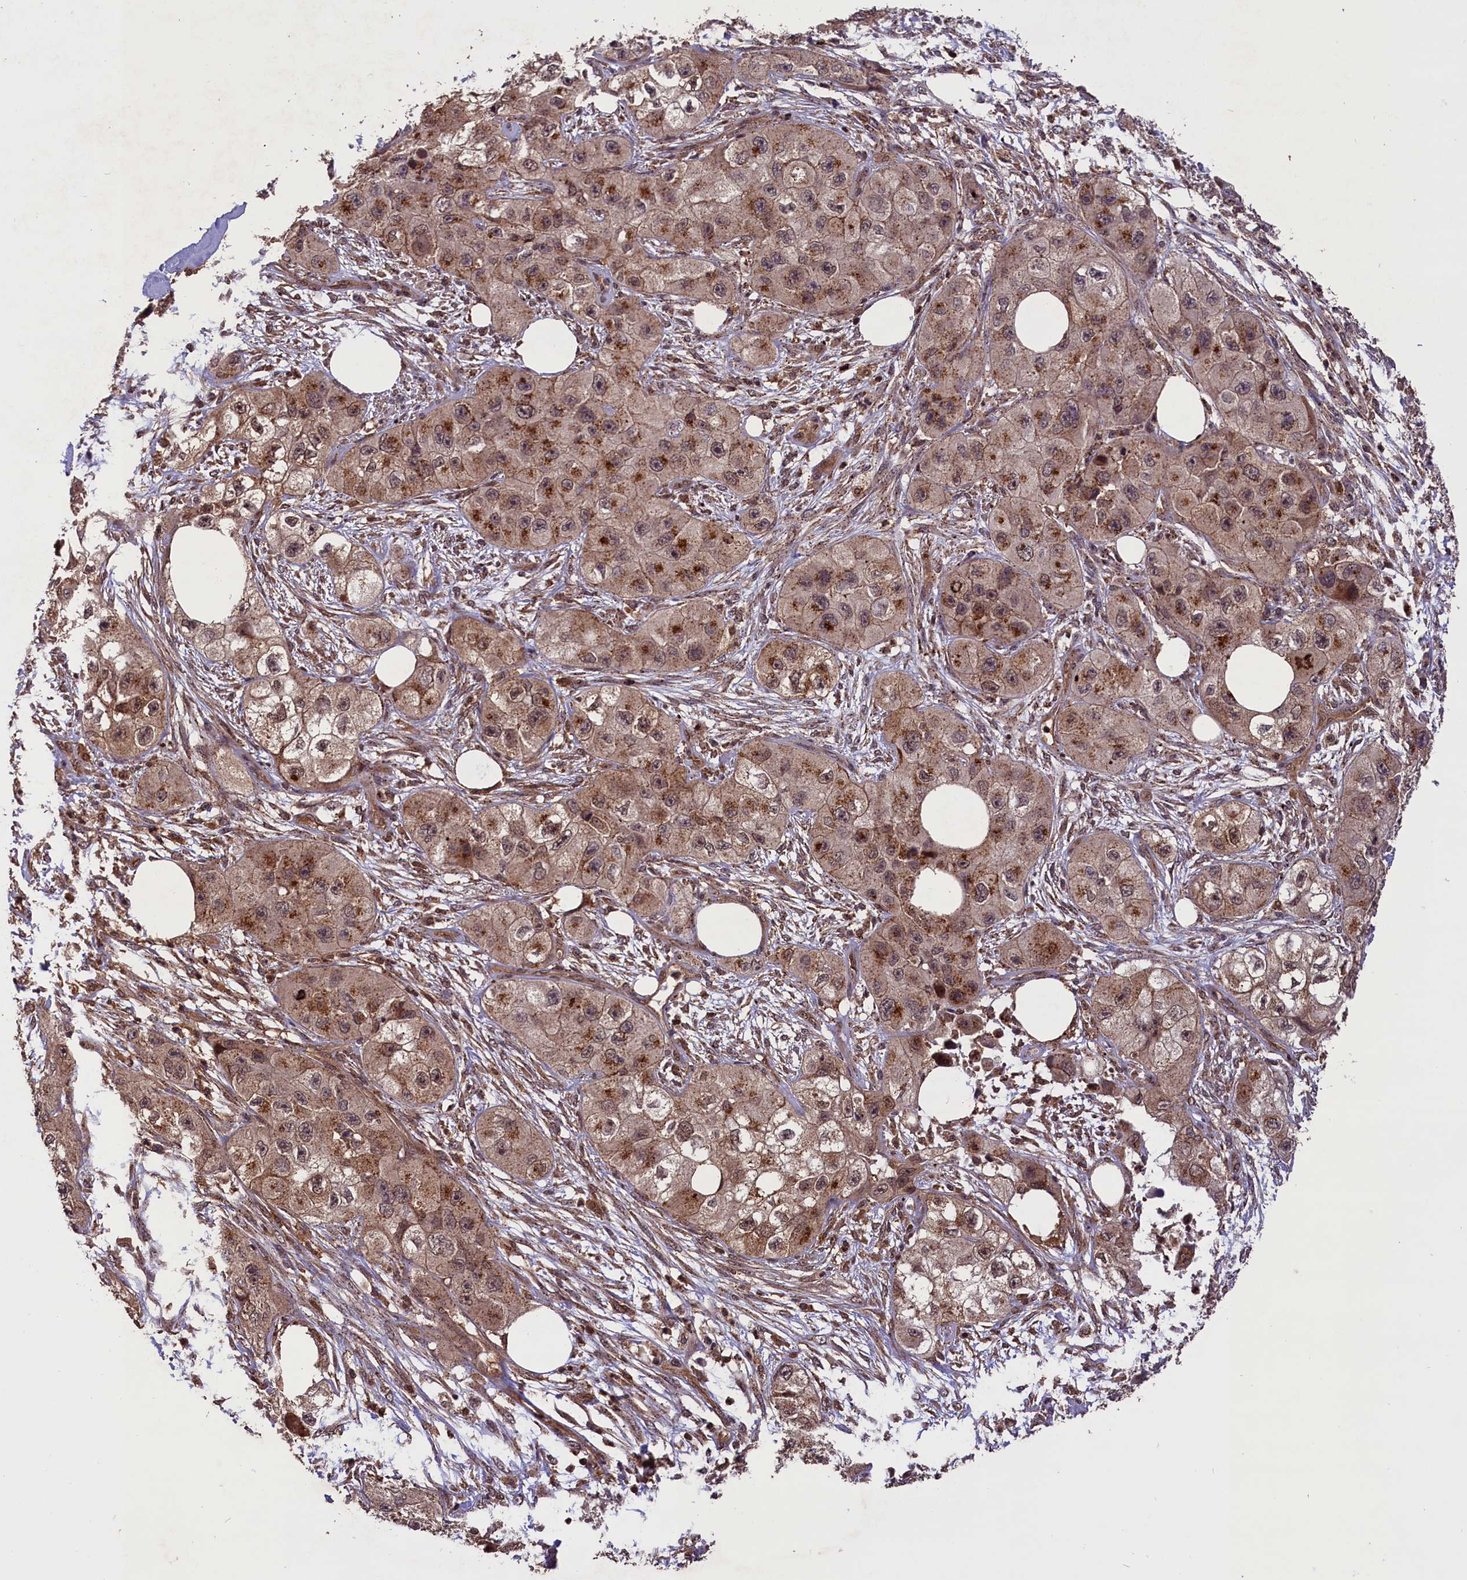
{"staining": {"intensity": "moderate", "quantity": ">75%", "location": "cytoplasmic/membranous"}, "tissue": "skin cancer", "cell_type": "Tumor cells", "image_type": "cancer", "snomed": [{"axis": "morphology", "description": "Squamous cell carcinoma, NOS"}, {"axis": "topography", "description": "Skin"}, {"axis": "topography", "description": "Subcutis"}], "caption": "Protein analysis of skin cancer tissue demonstrates moderate cytoplasmic/membranous positivity in about >75% of tumor cells. (Stains: DAB in brown, nuclei in blue, Microscopy: brightfield microscopy at high magnification).", "gene": "IST1", "patient": {"sex": "male", "age": 73}}